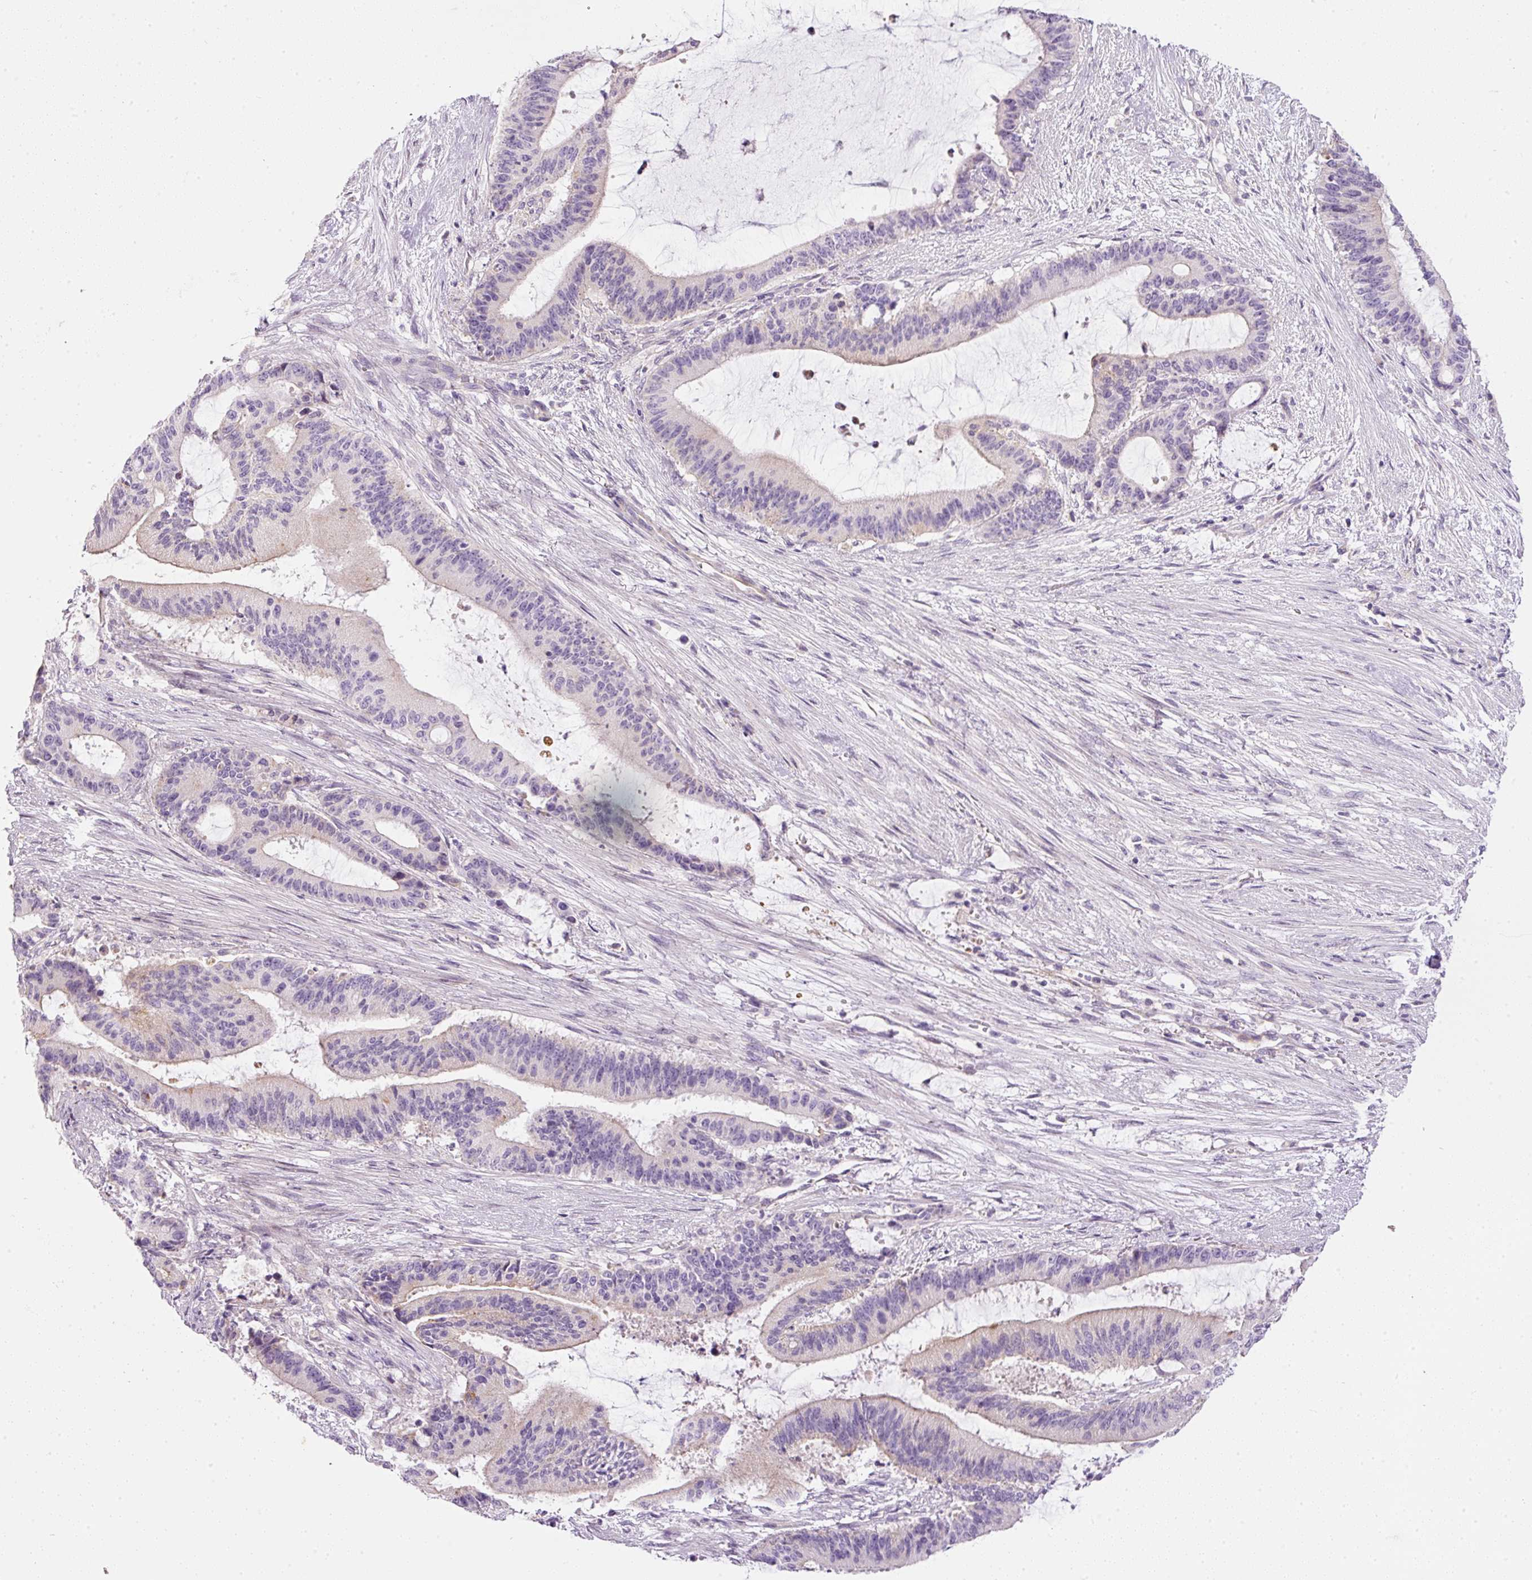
{"staining": {"intensity": "negative", "quantity": "none", "location": "none"}, "tissue": "liver cancer", "cell_type": "Tumor cells", "image_type": "cancer", "snomed": [{"axis": "morphology", "description": "Normal tissue, NOS"}, {"axis": "morphology", "description": "Cholangiocarcinoma"}, {"axis": "topography", "description": "Liver"}, {"axis": "topography", "description": "Peripheral nerve tissue"}], "caption": "DAB immunohistochemical staining of human liver cancer (cholangiocarcinoma) displays no significant expression in tumor cells. Nuclei are stained in blue.", "gene": "KPNA5", "patient": {"sex": "female", "age": 73}}